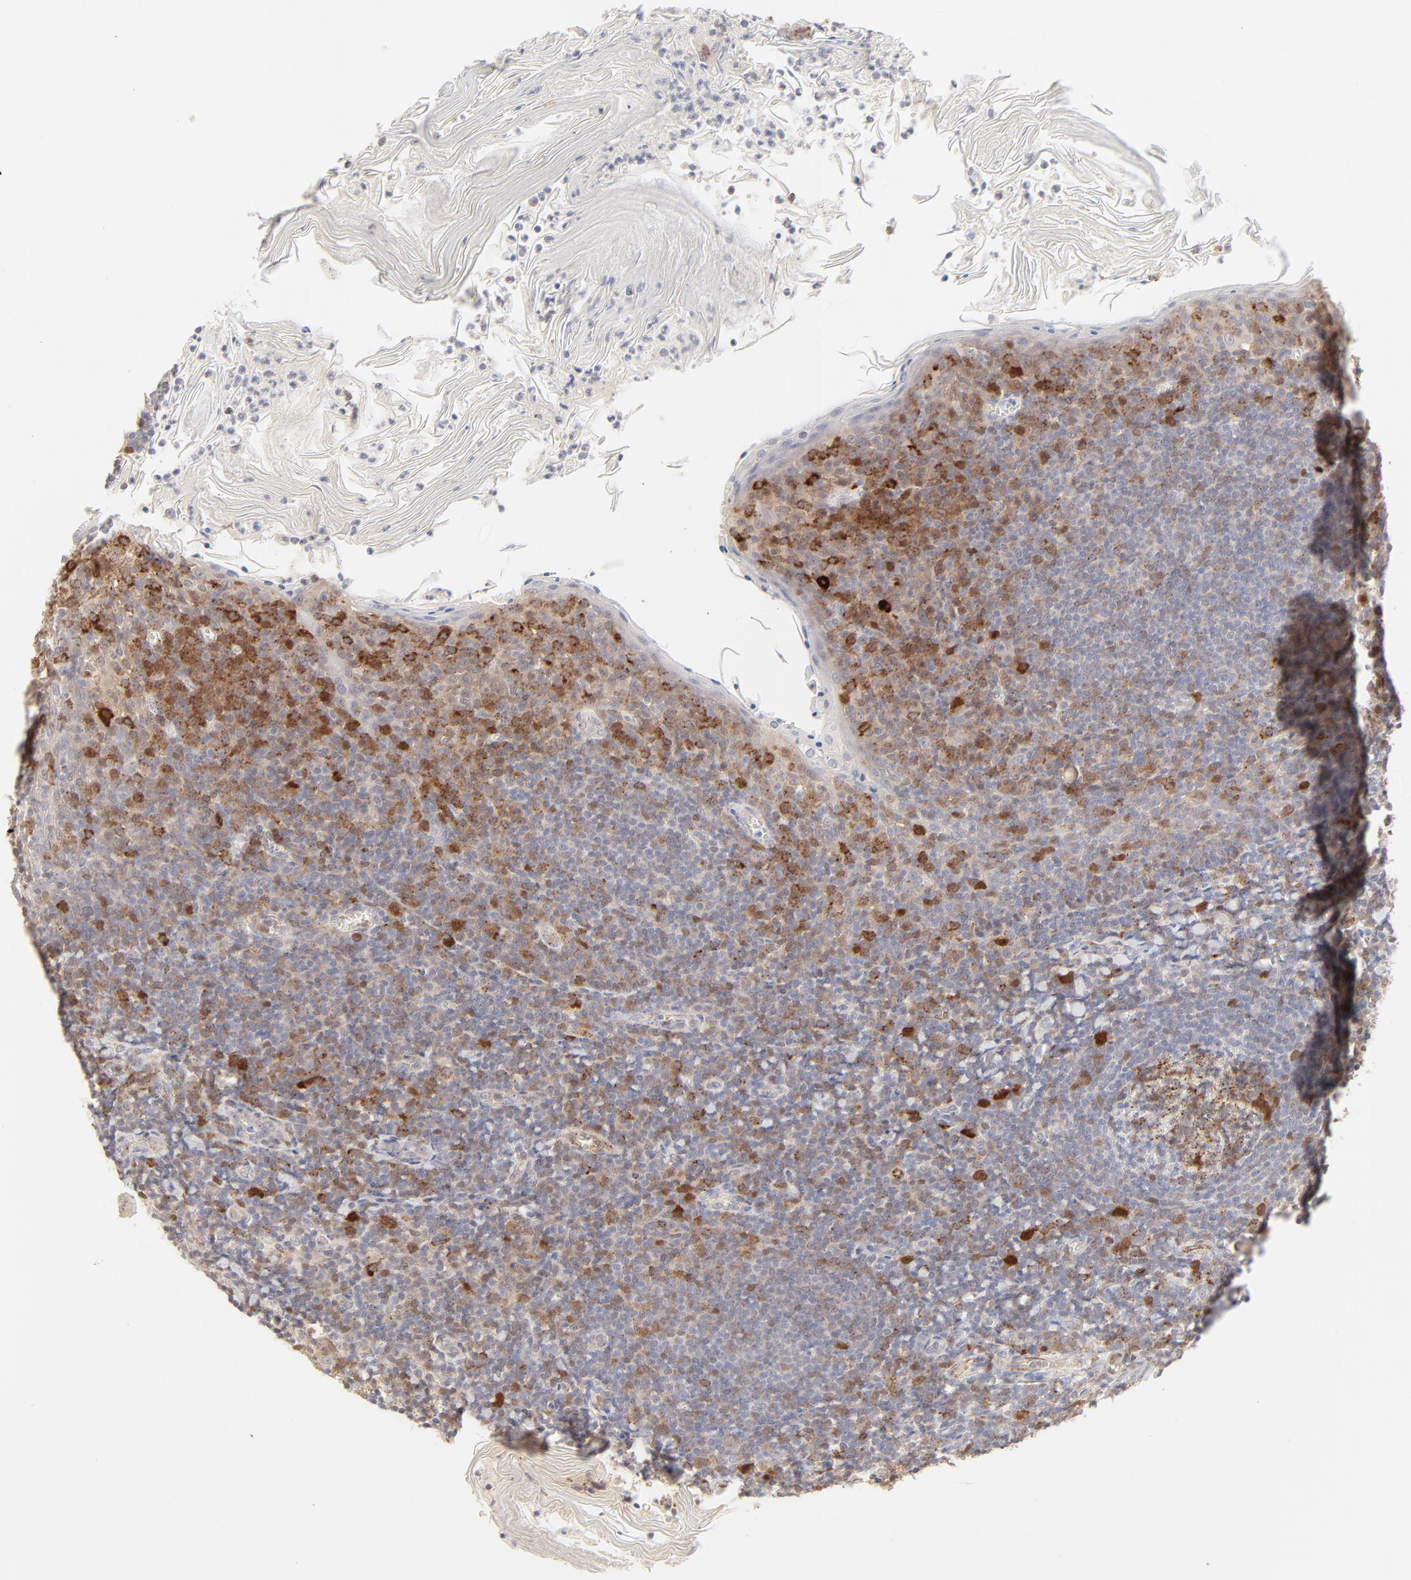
{"staining": {"intensity": "moderate", "quantity": ">75%", "location": "cytoplasmic/membranous"}, "tissue": "tonsil", "cell_type": "Germinal center cells", "image_type": "normal", "snomed": [{"axis": "morphology", "description": "Normal tissue, NOS"}, {"axis": "topography", "description": "Tonsil"}], "caption": "Brown immunohistochemical staining in benign tonsil exhibits moderate cytoplasmic/membranous positivity in approximately >75% of germinal center cells. (Stains: DAB in brown, nuclei in blue, Microscopy: brightfield microscopy at high magnification).", "gene": "CDK6", "patient": {"sex": "male", "age": 31}}